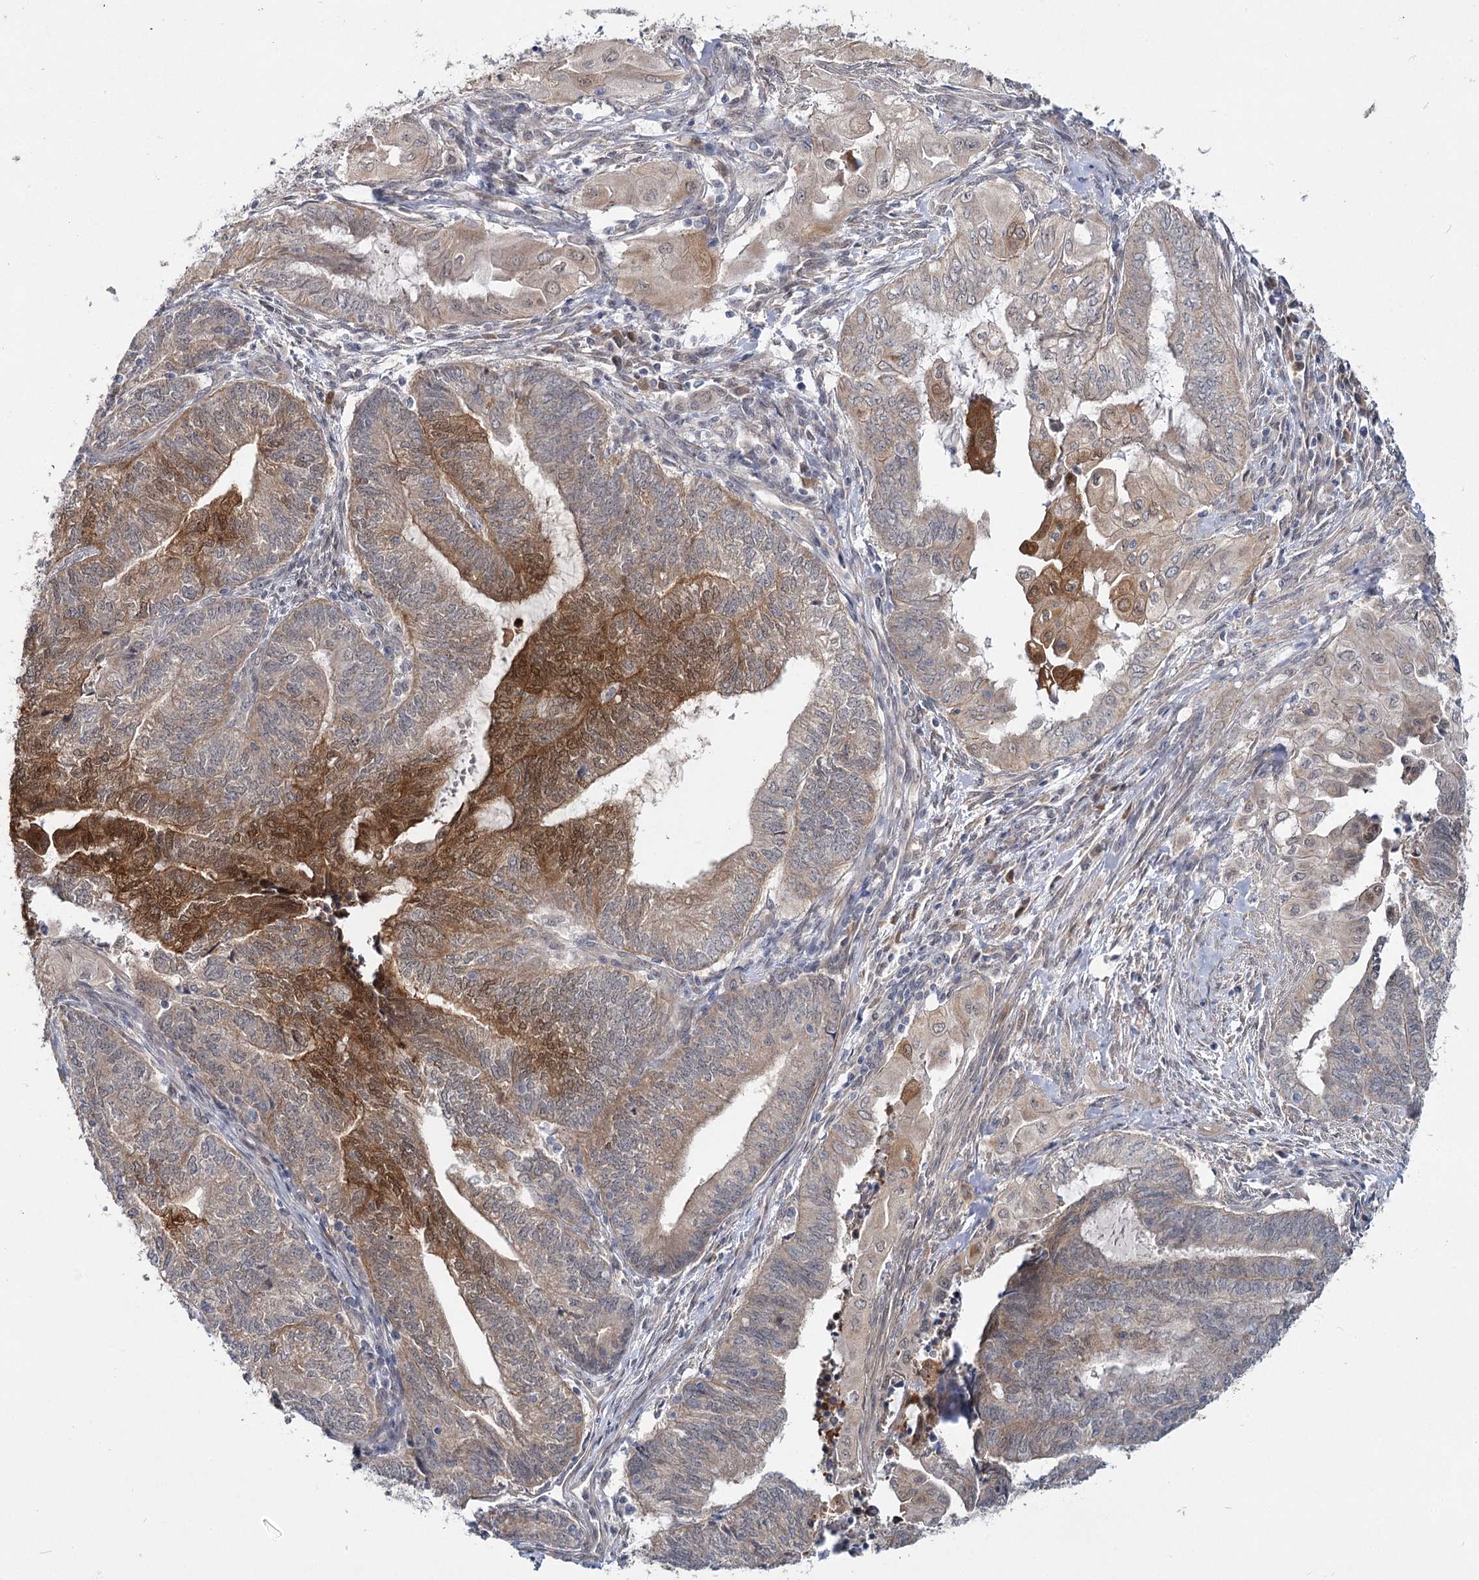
{"staining": {"intensity": "moderate", "quantity": "25%-75%", "location": "cytoplasmic/membranous,nuclear"}, "tissue": "endometrial cancer", "cell_type": "Tumor cells", "image_type": "cancer", "snomed": [{"axis": "morphology", "description": "Adenocarcinoma, NOS"}, {"axis": "topography", "description": "Uterus"}, {"axis": "topography", "description": "Endometrium"}], "caption": "This is an image of immunohistochemistry (IHC) staining of endometrial cancer, which shows moderate expression in the cytoplasmic/membranous and nuclear of tumor cells.", "gene": "TBC1D9B", "patient": {"sex": "female", "age": 70}}